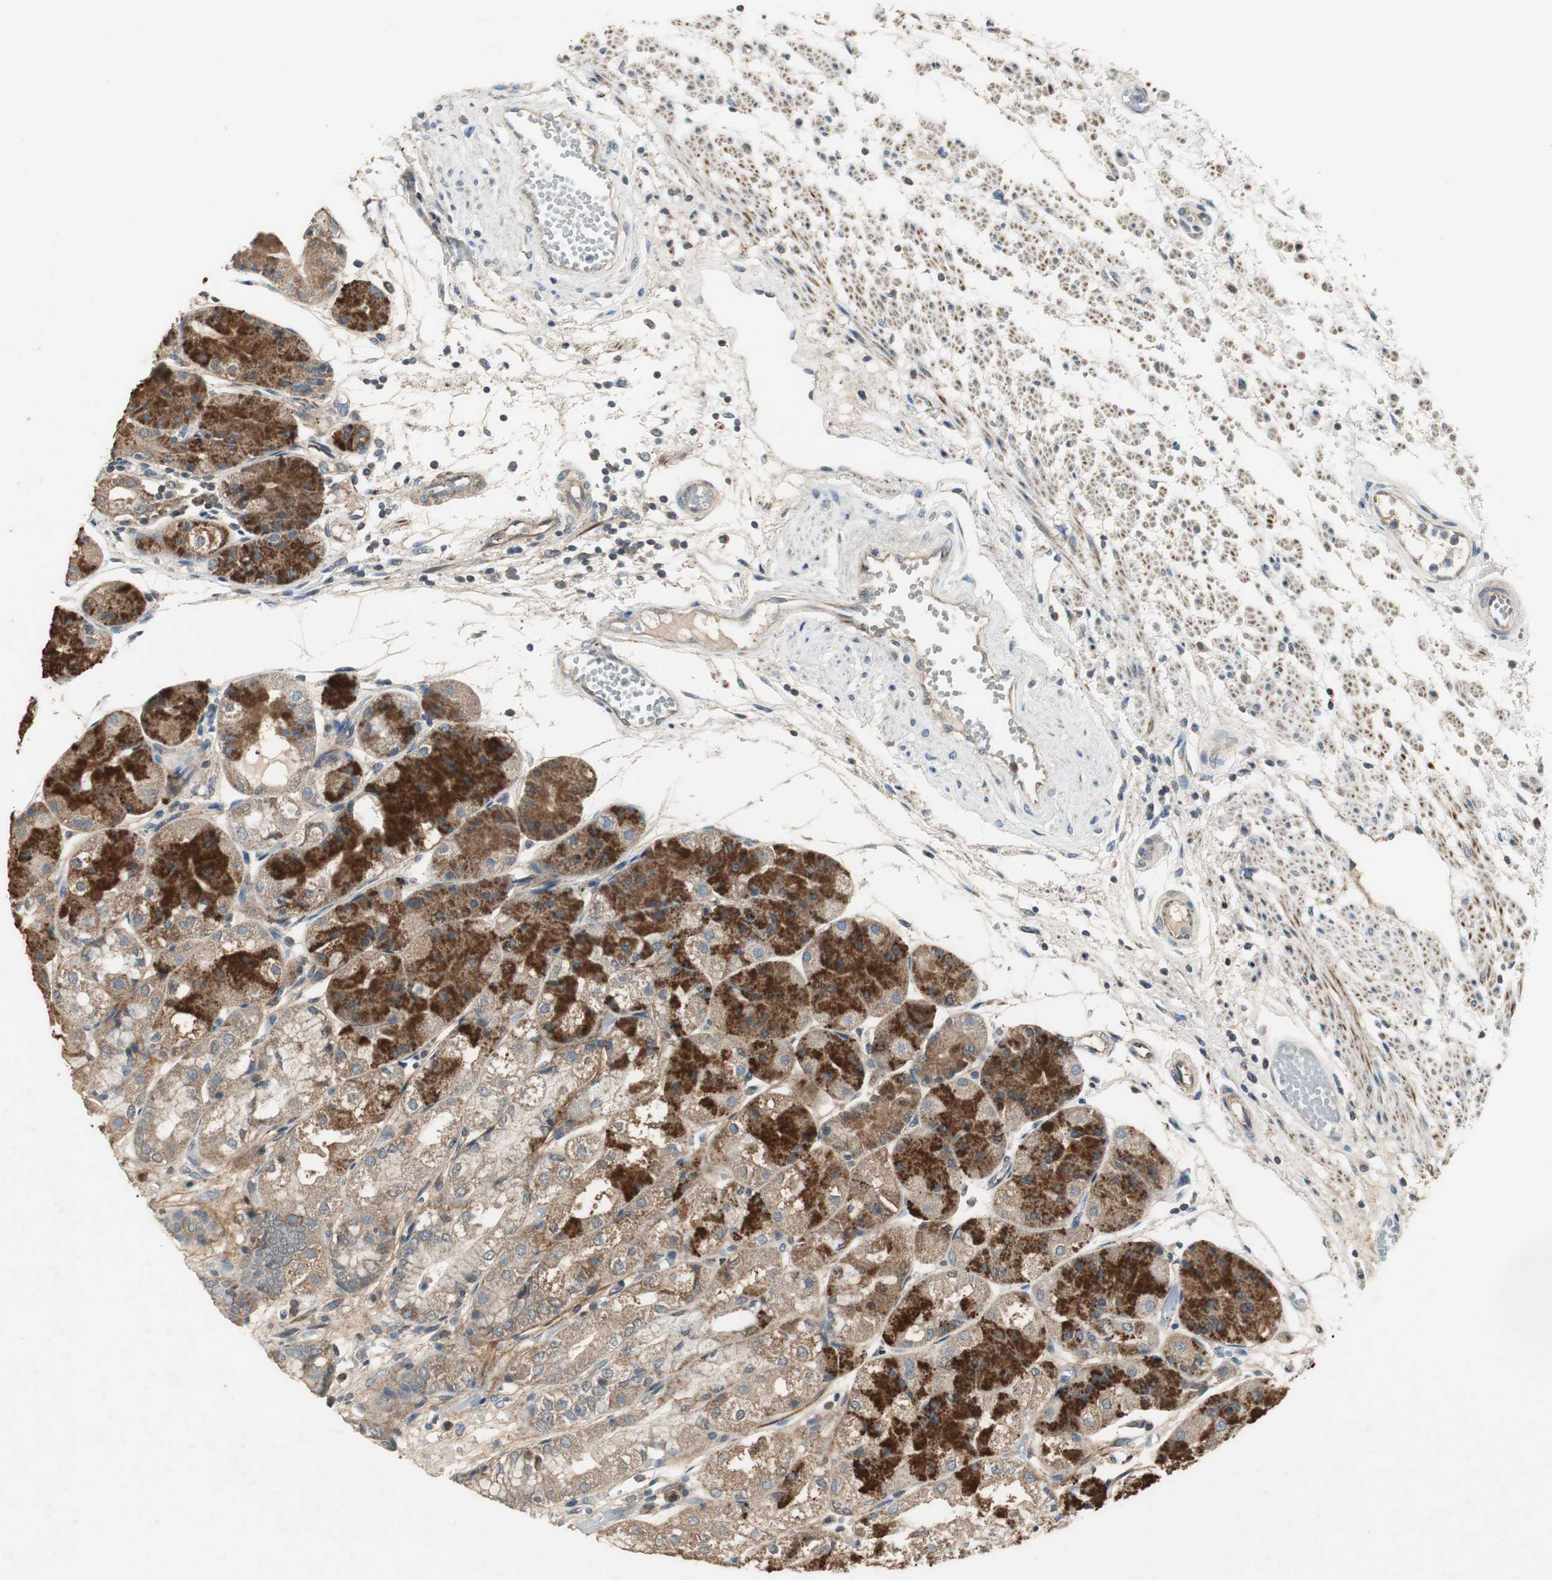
{"staining": {"intensity": "strong", "quantity": ">75%", "location": "cytoplasmic/membranous"}, "tissue": "stomach", "cell_type": "Glandular cells", "image_type": "normal", "snomed": [{"axis": "morphology", "description": "Normal tissue, NOS"}, {"axis": "topography", "description": "Stomach, upper"}], "caption": "Immunohistochemical staining of normal stomach demonstrates >75% levels of strong cytoplasmic/membranous protein expression in approximately >75% of glandular cells.", "gene": "MSTO1", "patient": {"sex": "male", "age": 72}}